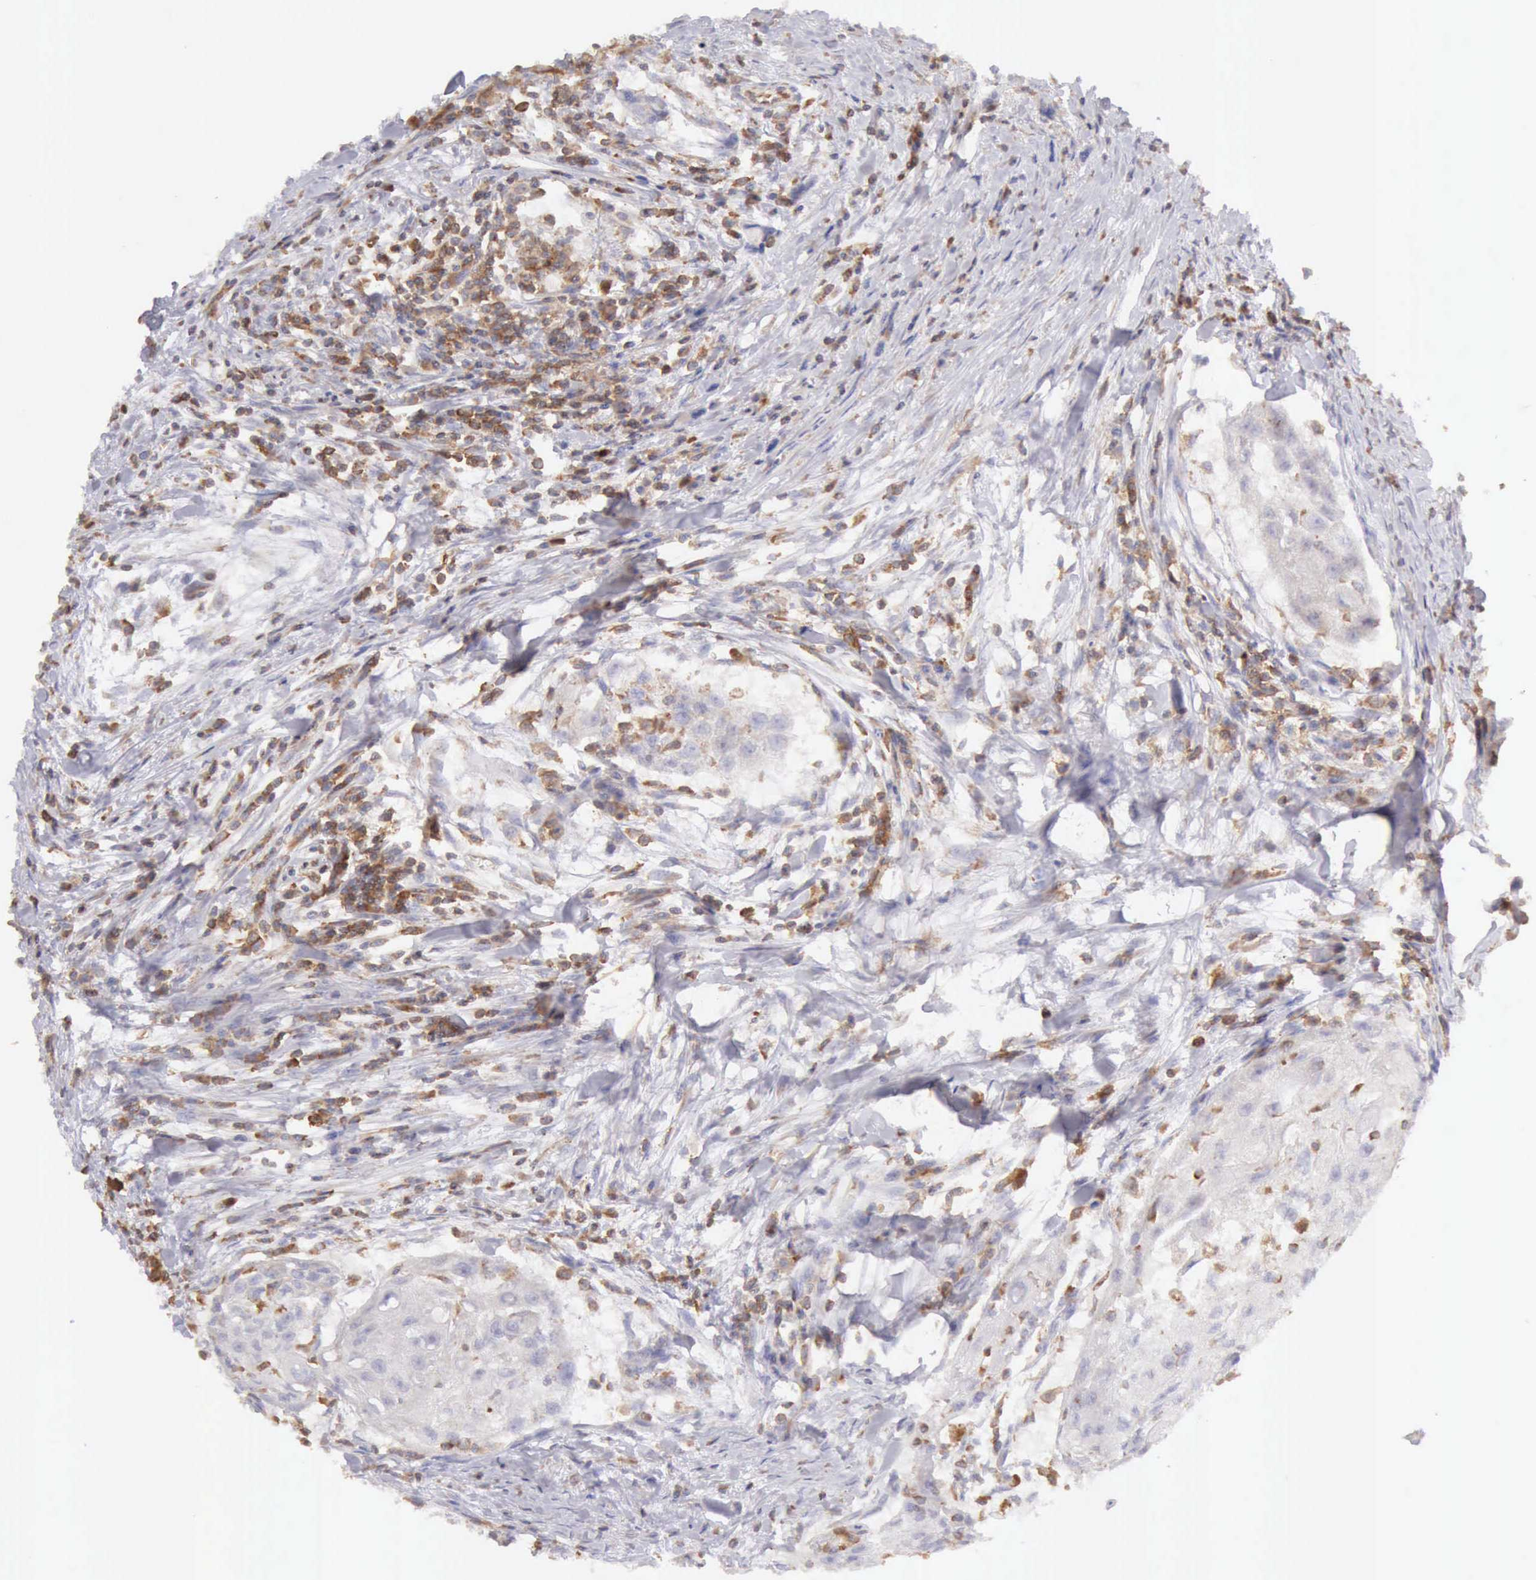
{"staining": {"intensity": "negative", "quantity": "none", "location": "none"}, "tissue": "head and neck cancer", "cell_type": "Tumor cells", "image_type": "cancer", "snomed": [{"axis": "morphology", "description": "Squamous cell carcinoma, NOS"}, {"axis": "topography", "description": "Head-Neck"}], "caption": "IHC of human squamous cell carcinoma (head and neck) exhibits no expression in tumor cells.", "gene": "ARHGAP4", "patient": {"sex": "male", "age": 64}}